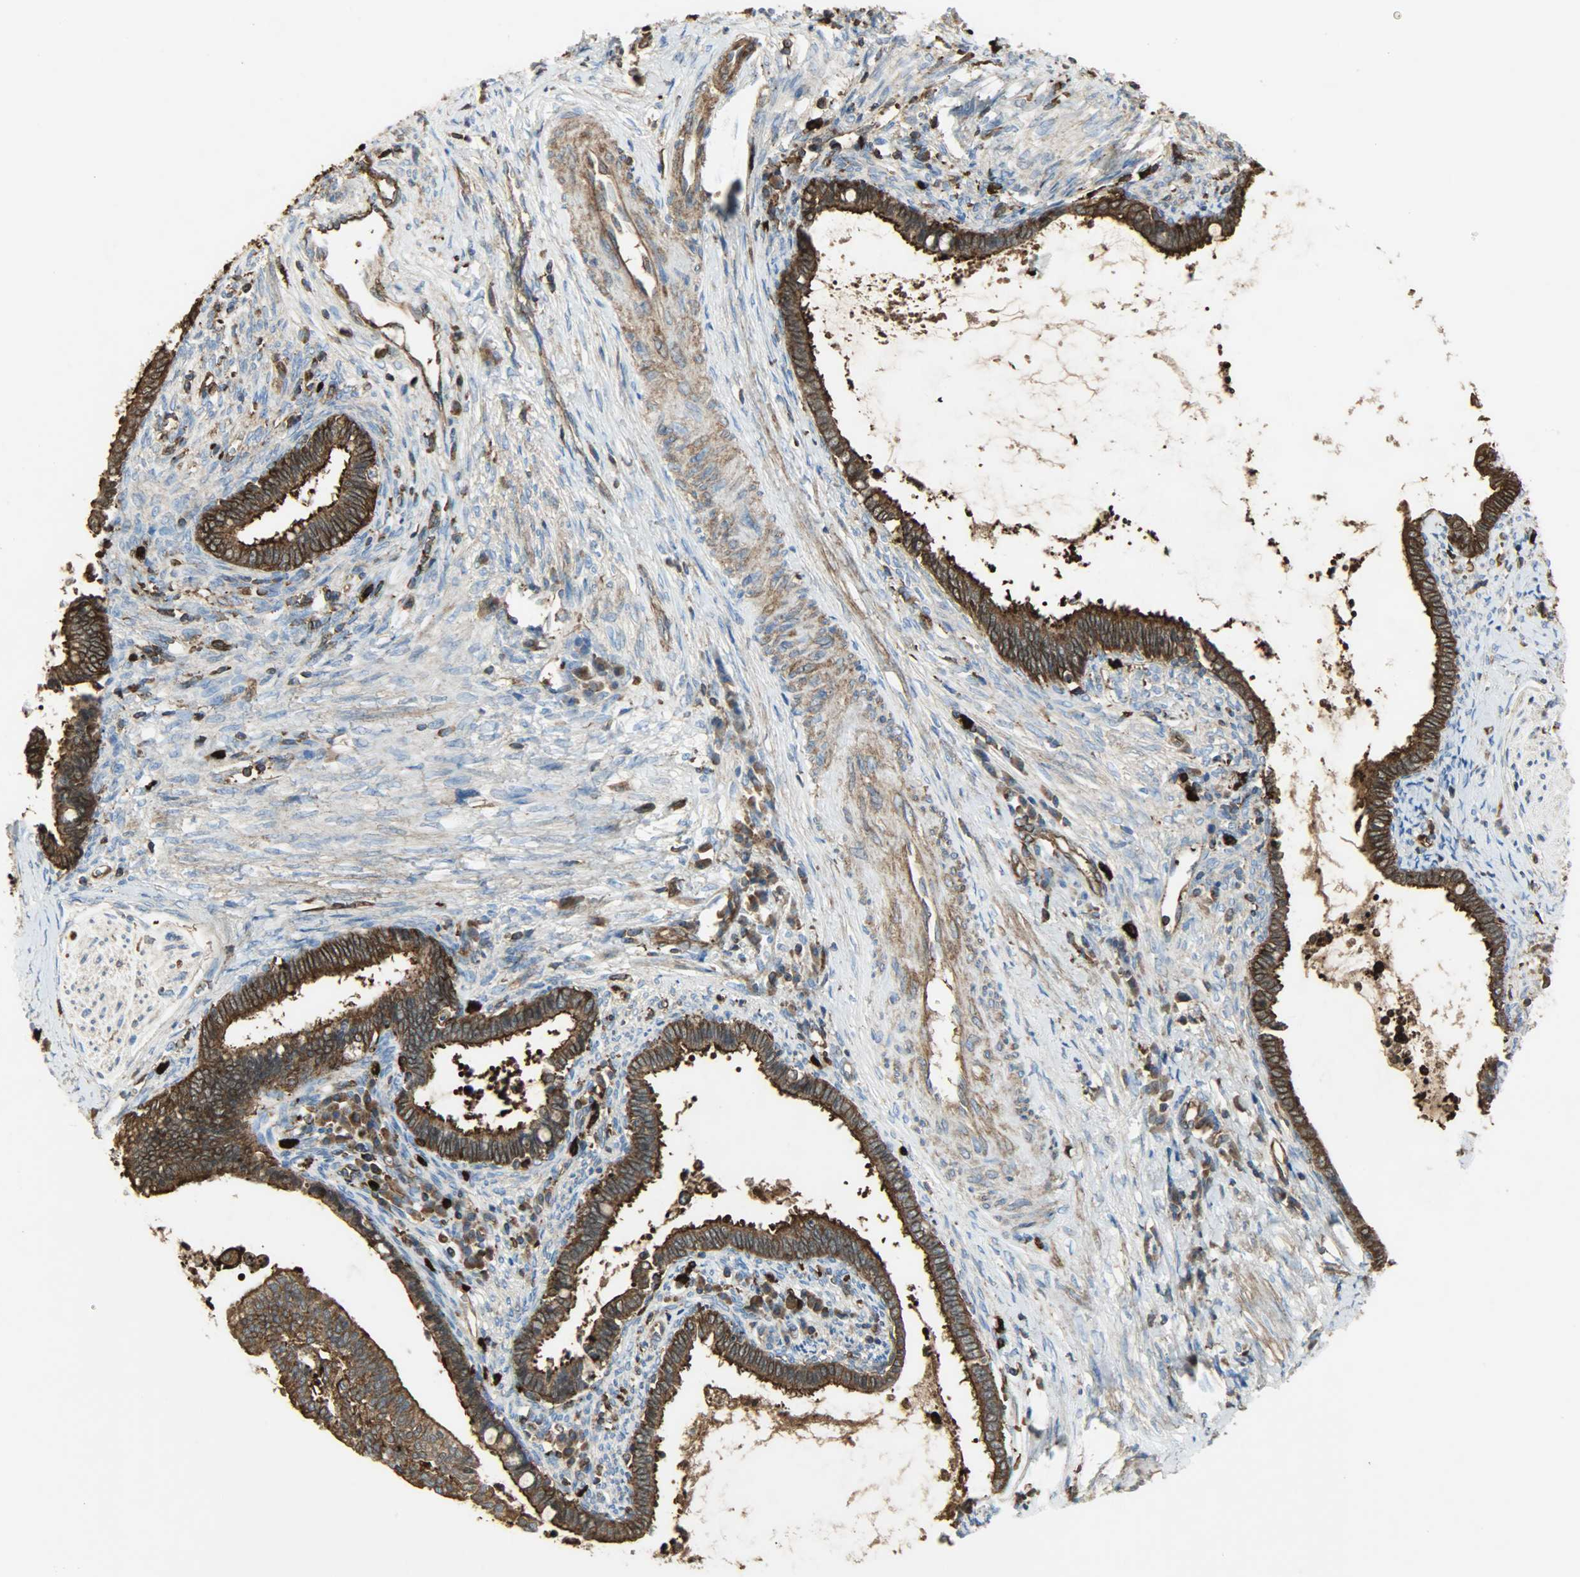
{"staining": {"intensity": "strong", "quantity": ">75%", "location": "cytoplasmic/membranous"}, "tissue": "cervical cancer", "cell_type": "Tumor cells", "image_type": "cancer", "snomed": [{"axis": "morphology", "description": "Adenocarcinoma, NOS"}, {"axis": "topography", "description": "Cervix"}], "caption": "Immunohistochemistry (IHC) (DAB (3,3'-diaminobenzidine)) staining of human cervical cancer (adenocarcinoma) demonstrates strong cytoplasmic/membranous protein positivity in about >75% of tumor cells.", "gene": "VASP", "patient": {"sex": "female", "age": 44}}